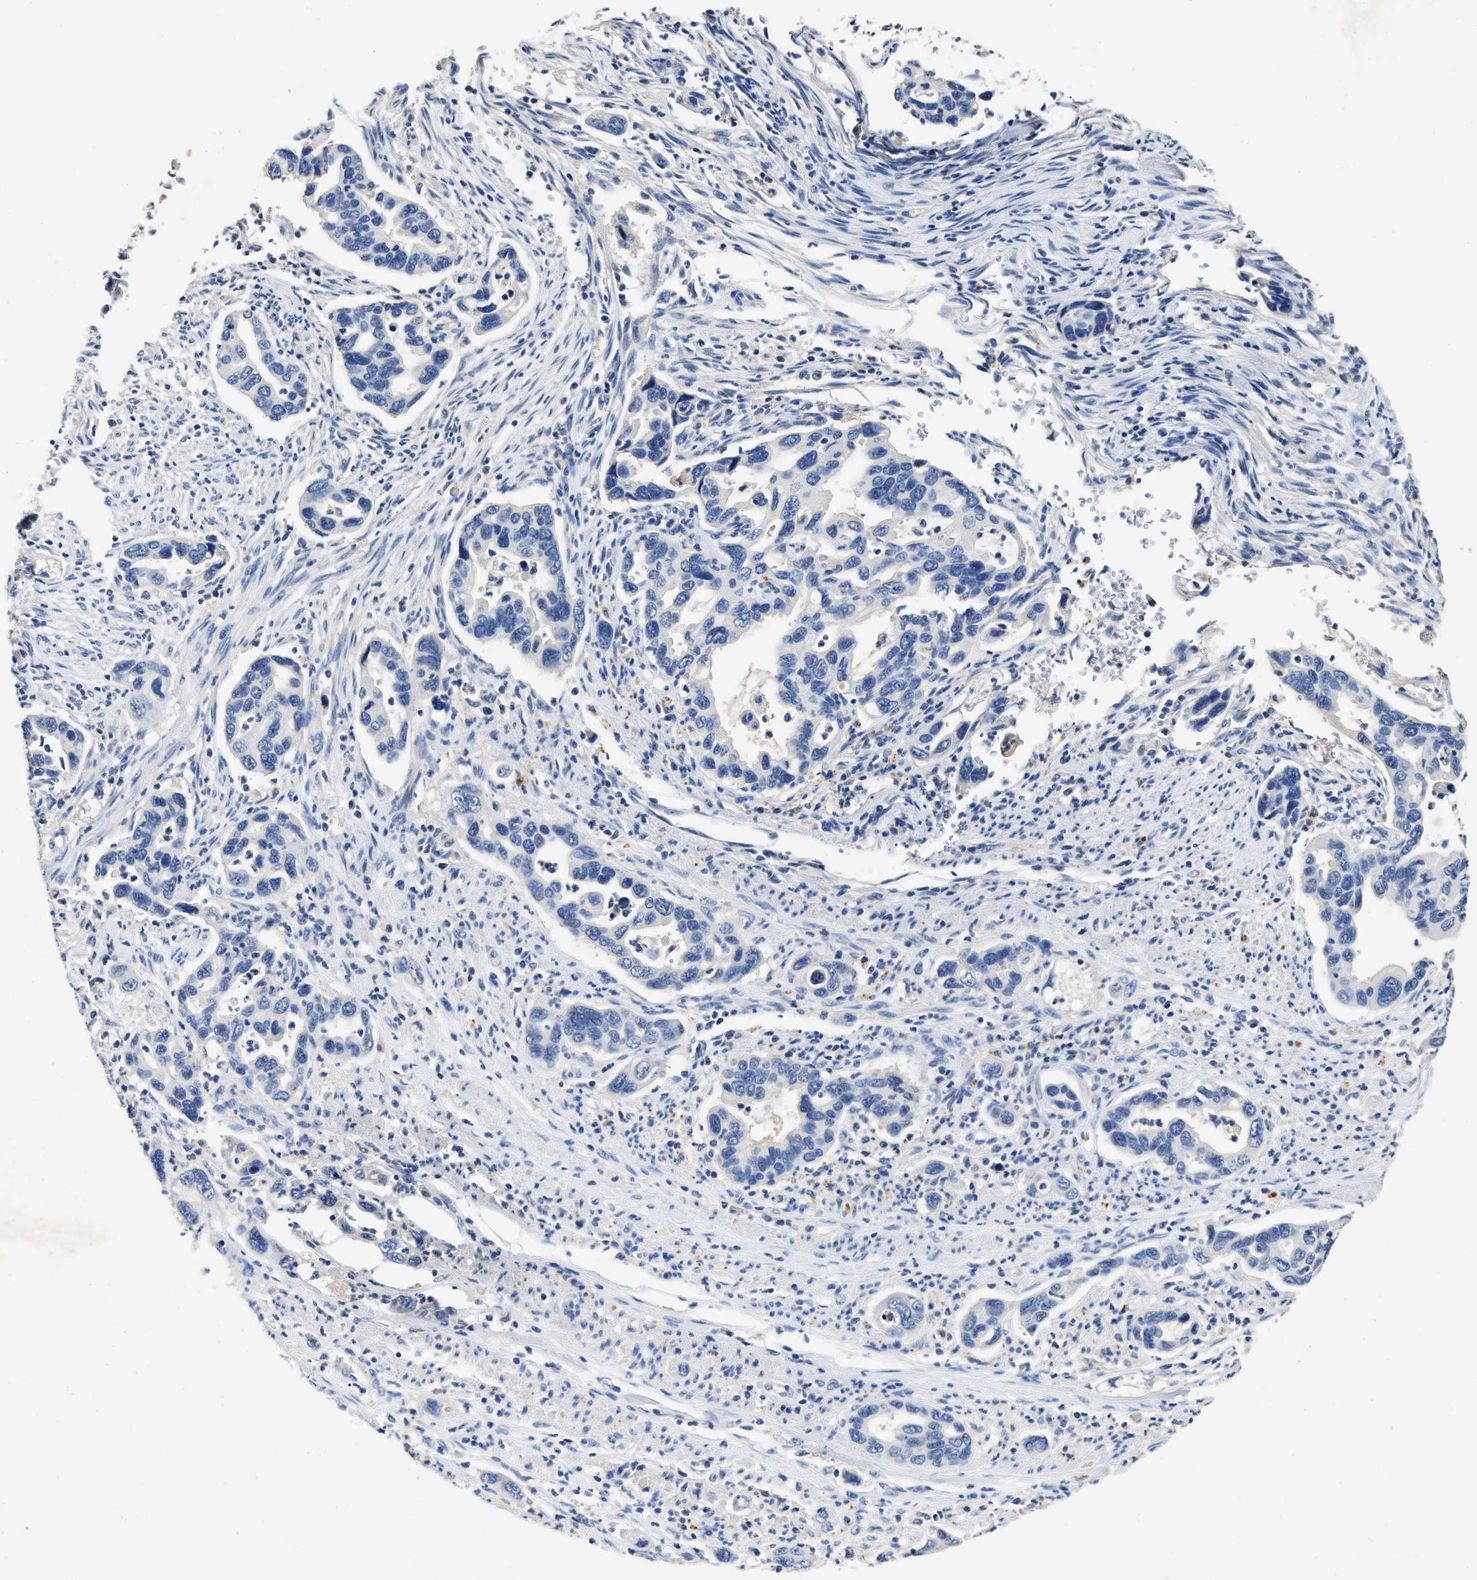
{"staining": {"intensity": "negative", "quantity": "none", "location": "none"}, "tissue": "pancreatic cancer", "cell_type": "Tumor cells", "image_type": "cancer", "snomed": [{"axis": "morphology", "description": "Adenocarcinoma, NOS"}, {"axis": "topography", "description": "Pancreas"}], "caption": "Pancreatic adenocarcinoma was stained to show a protein in brown. There is no significant staining in tumor cells.", "gene": "SLCO2B1", "patient": {"sex": "female", "age": 70}}